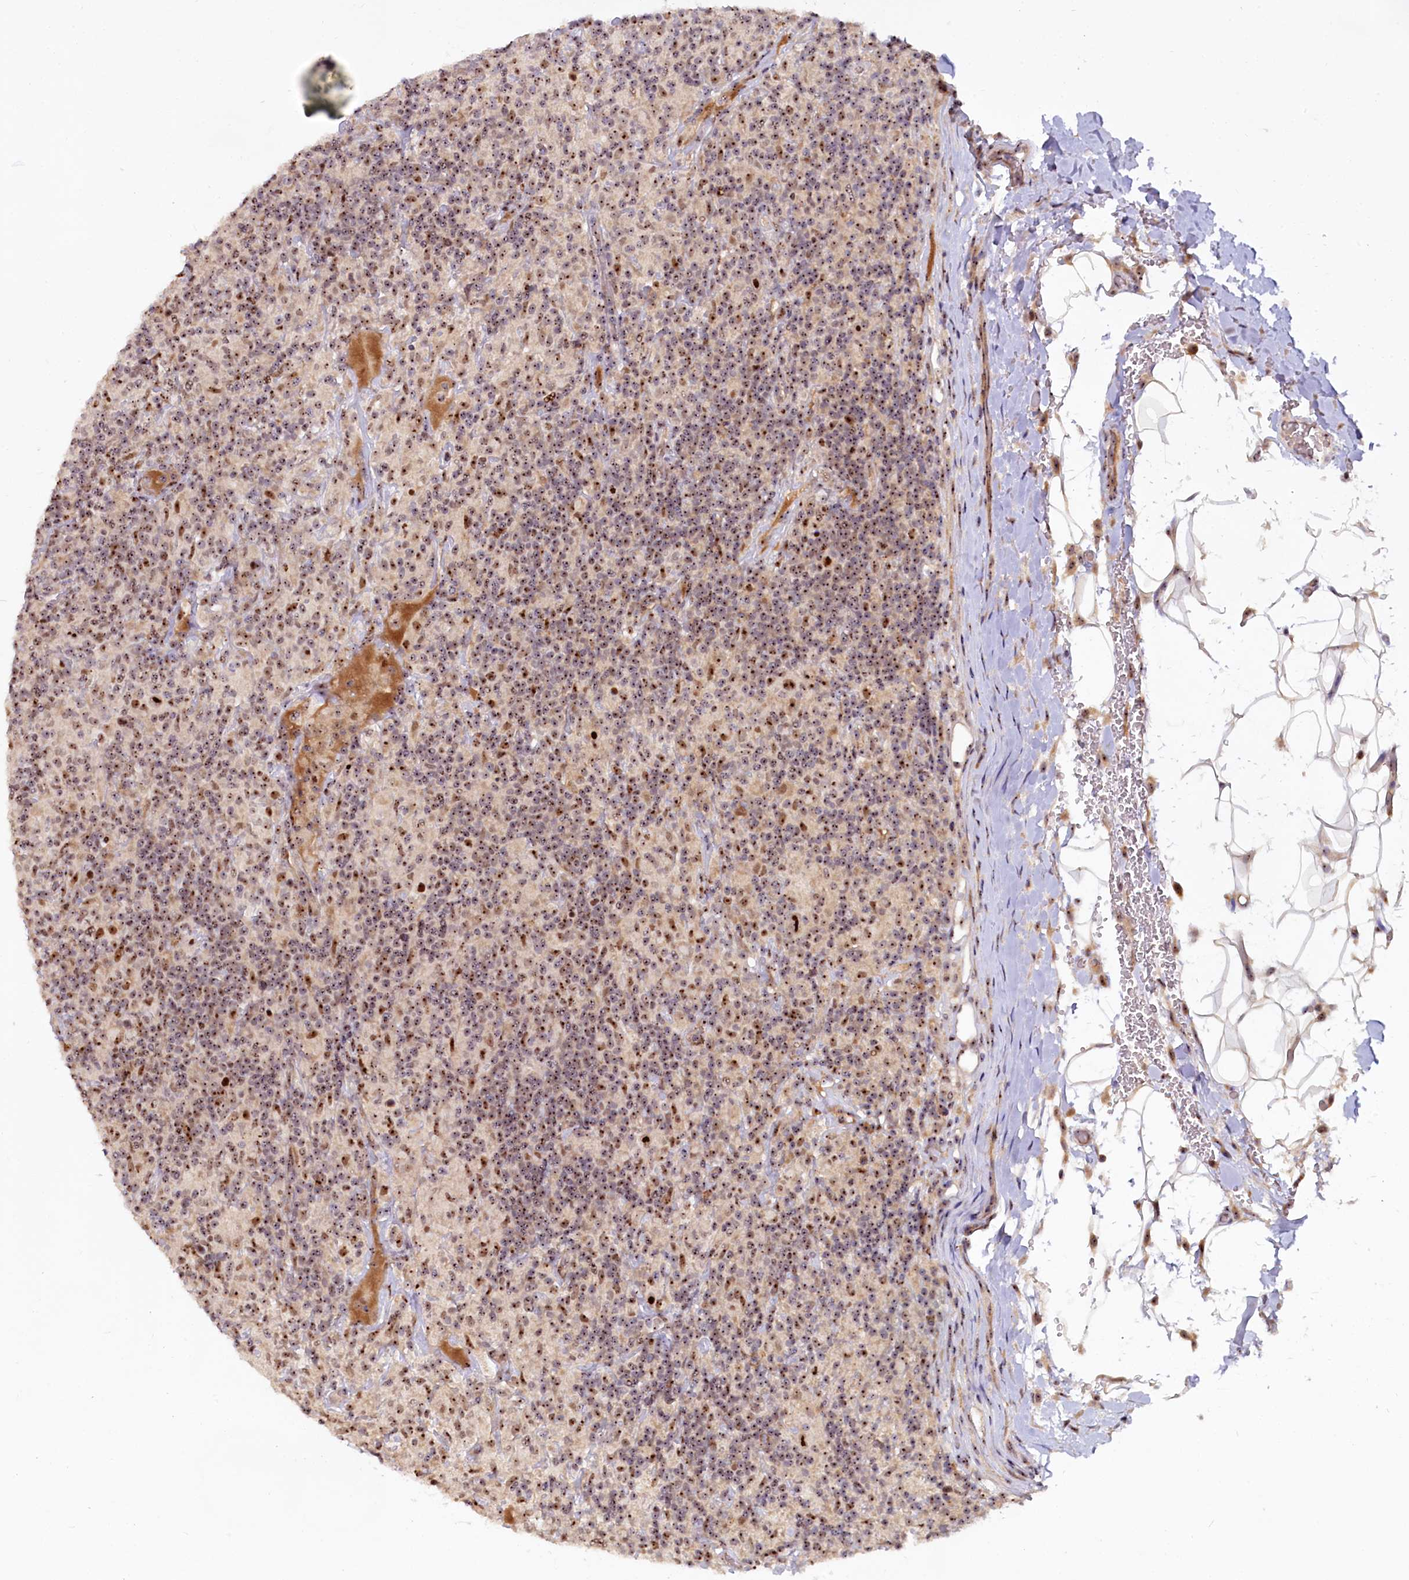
{"staining": {"intensity": "strong", "quantity": ">75%", "location": "nuclear"}, "tissue": "lymphoma", "cell_type": "Tumor cells", "image_type": "cancer", "snomed": [{"axis": "morphology", "description": "Hodgkin's disease, NOS"}, {"axis": "topography", "description": "Lymph node"}], "caption": "Brown immunohistochemical staining in lymphoma displays strong nuclear staining in approximately >75% of tumor cells. (brown staining indicates protein expression, while blue staining denotes nuclei).", "gene": "TCOF1", "patient": {"sex": "male", "age": 70}}